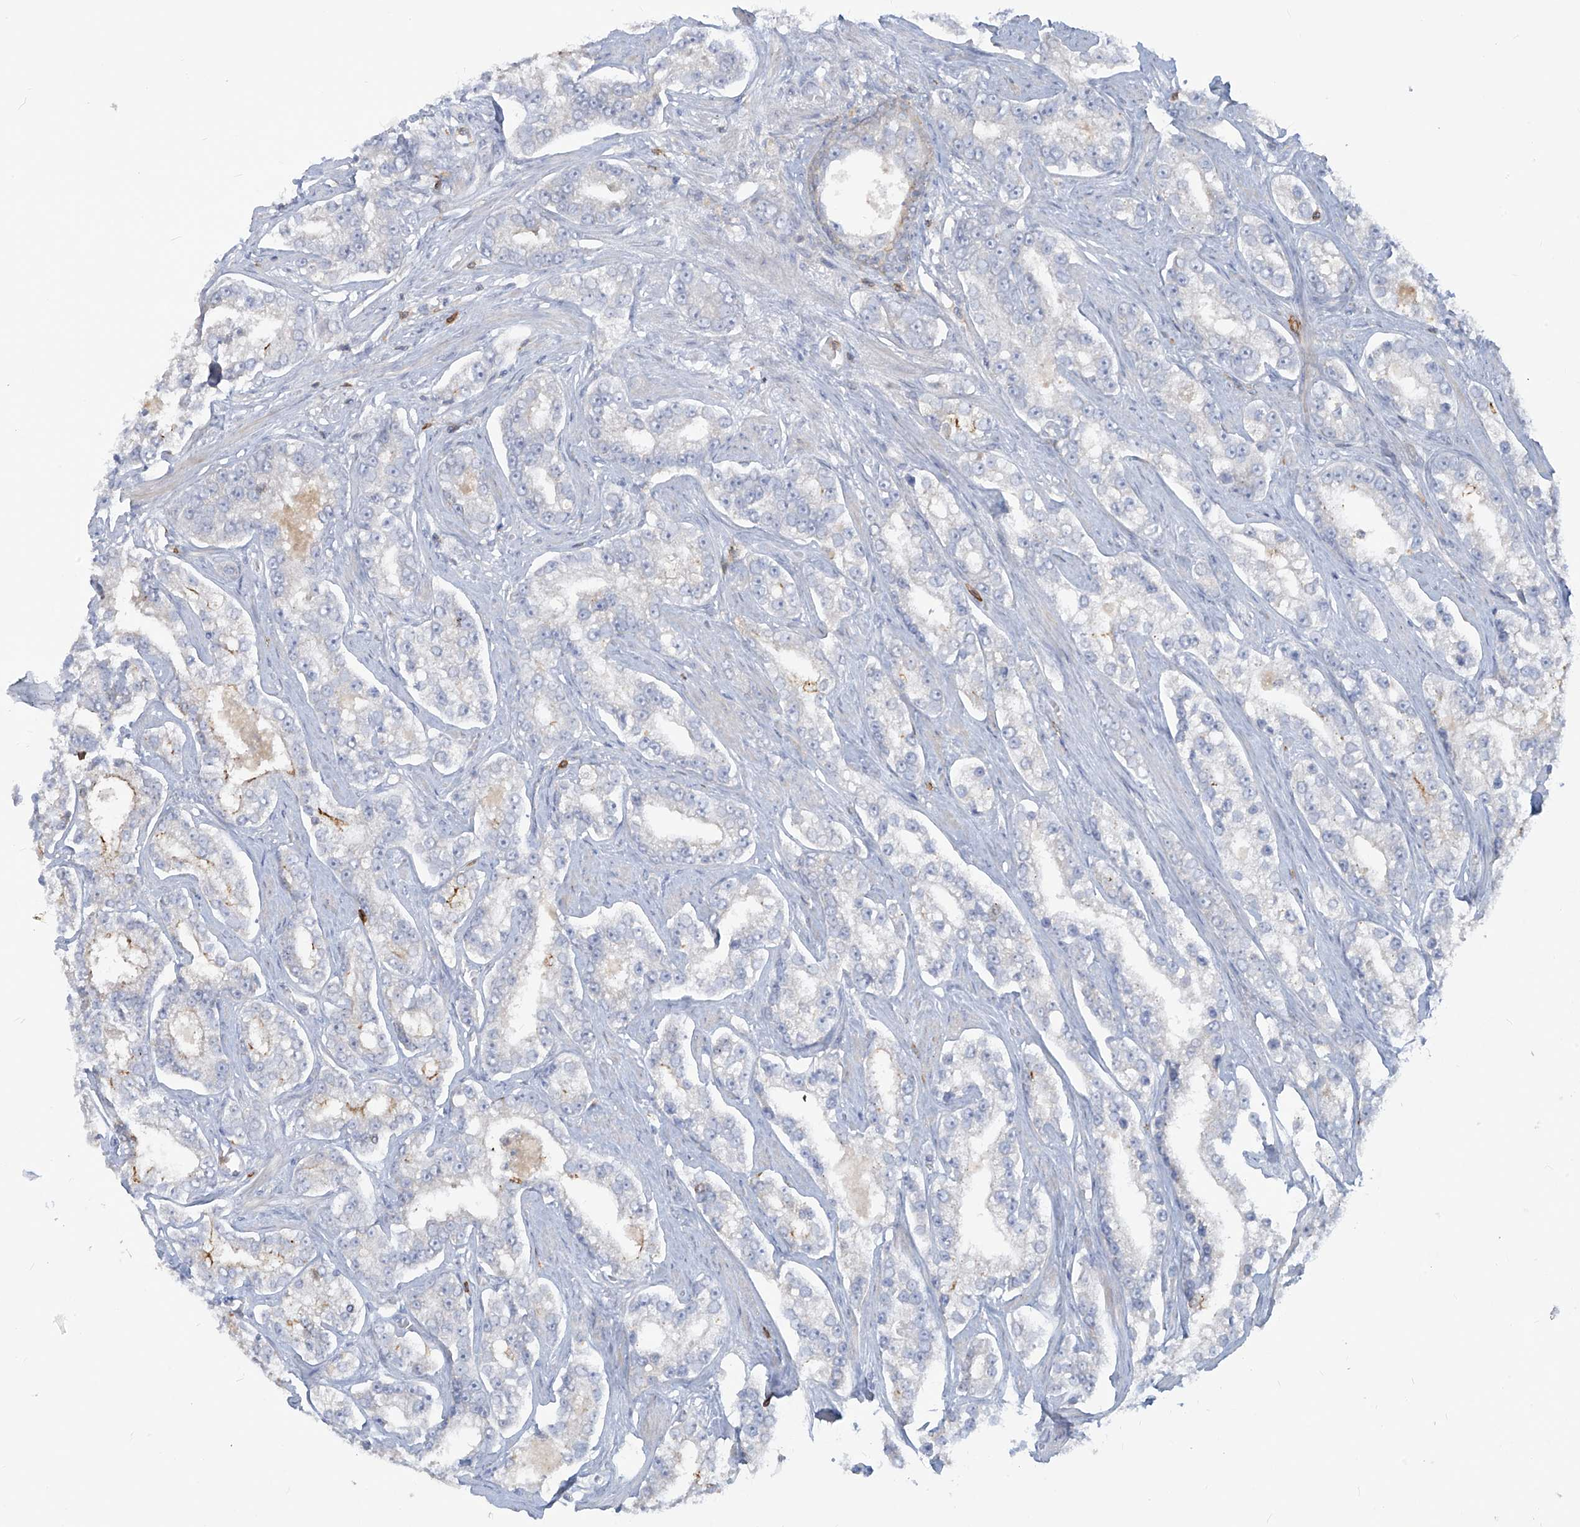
{"staining": {"intensity": "negative", "quantity": "none", "location": "none"}, "tissue": "prostate cancer", "cell_type": "Tumor cells", "image_type": "cancer", "snomed": [{"axis": "morphology", "description": "Normal tissue, NOS"}, {"axis": "morphology", "description": "Adenocarcinoma, High grade"}, {"axis": "topography", "description": "Prostate"}], "caption": "This is an IHC histopathology image of human prostate cancer (adenocarcinoma (high-grade)). There is no staining in tumor cells.", "gene": "NOTO", "patient": {"sex": "male", "age": 83}}